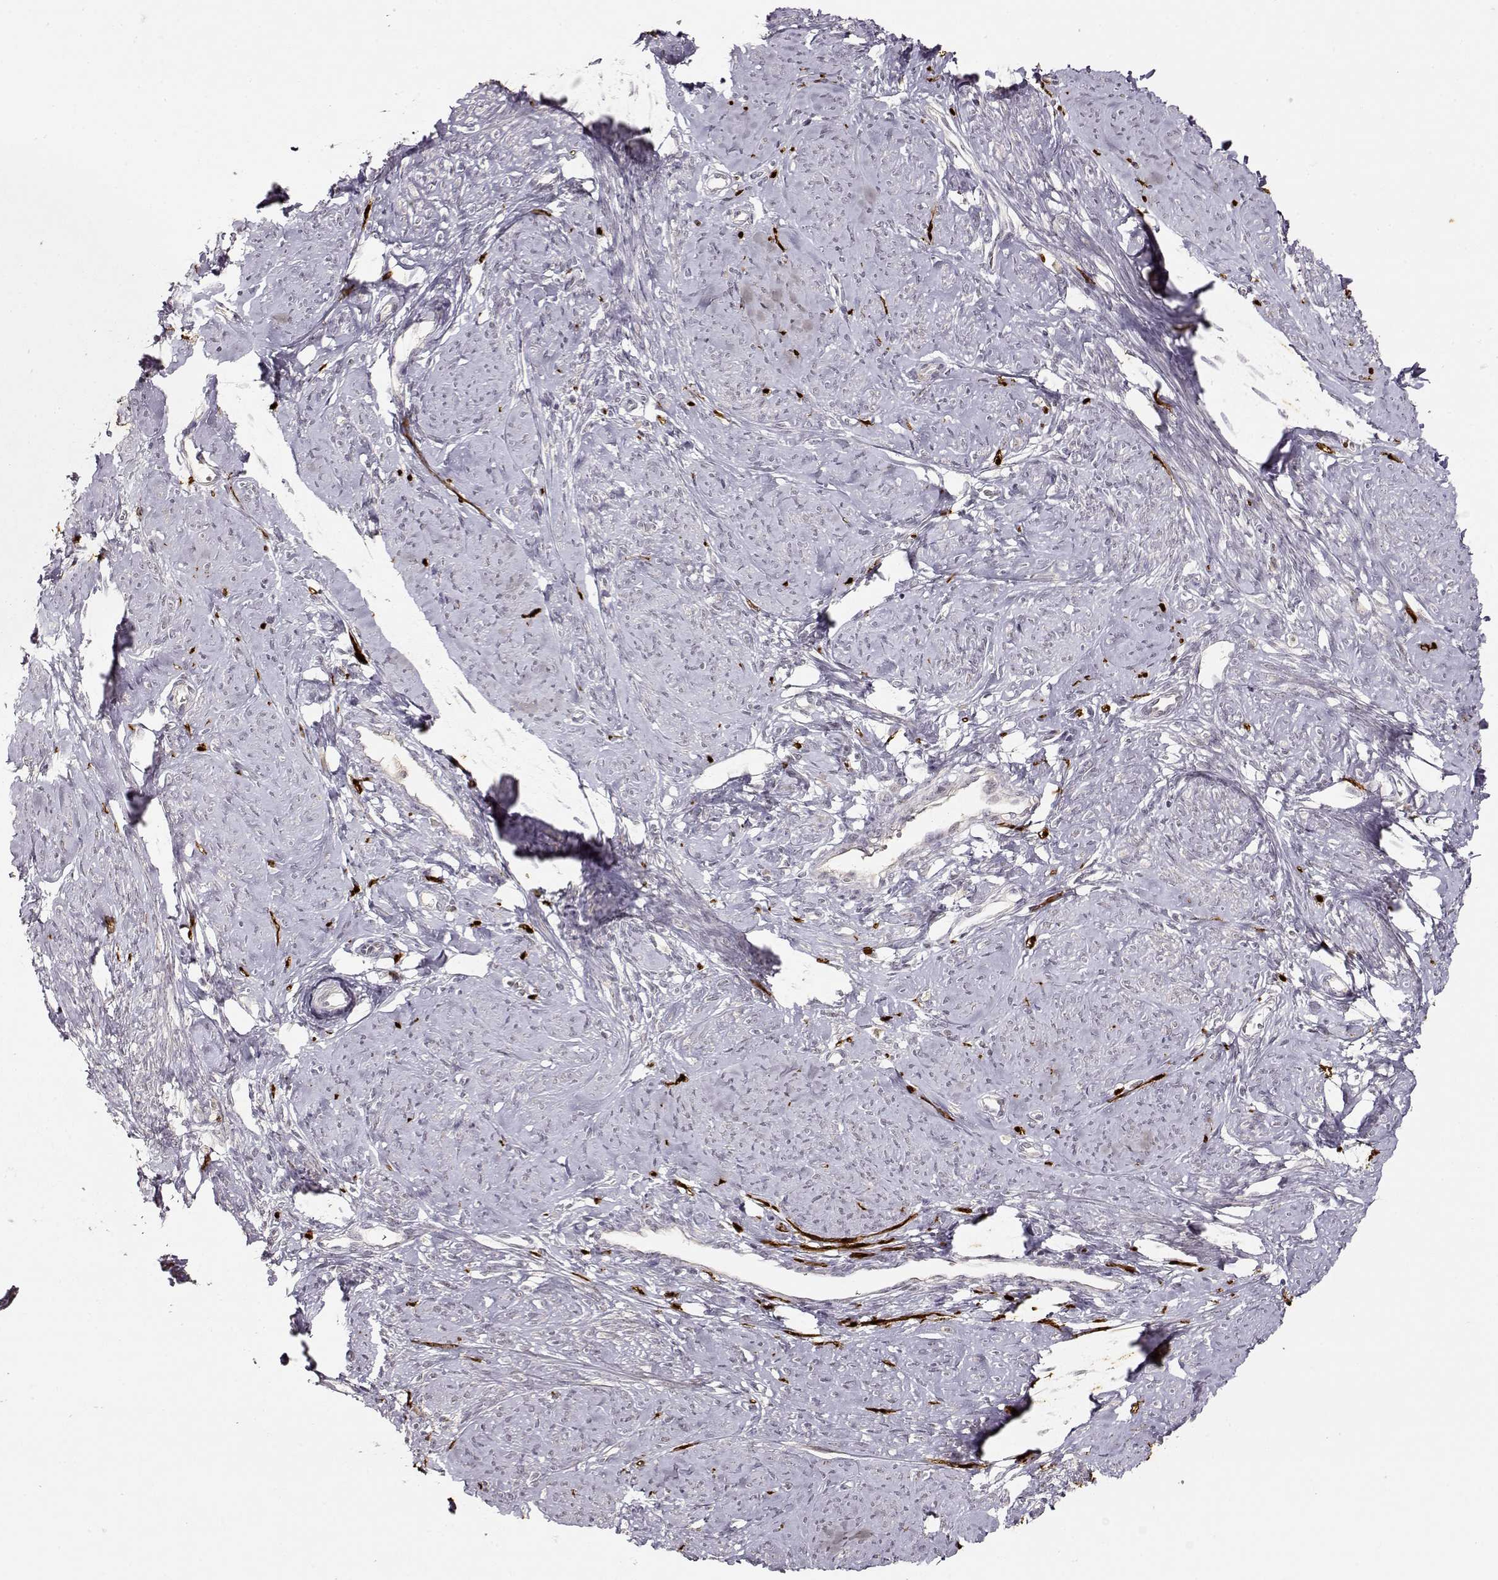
{"staining": {"intensity": "negative", "quantity": "none", "location": "none"}, "tissue": "smooth muscle", "cell_type": "Smooth muscle cells", "image_type": "normal", "snomed": [{"axis": "morphology", "description": "Normal tissue, NOS"}, {"axis": "topography", "description": "Smooth muscle"}], "caption": "Human smooth muscle stained for a protein using immunohistochemistry (IHC) demonstrates no expression in smooth muscle cells.", "gene": "S100B", "patient": {"sex": "female", "age": 48}}